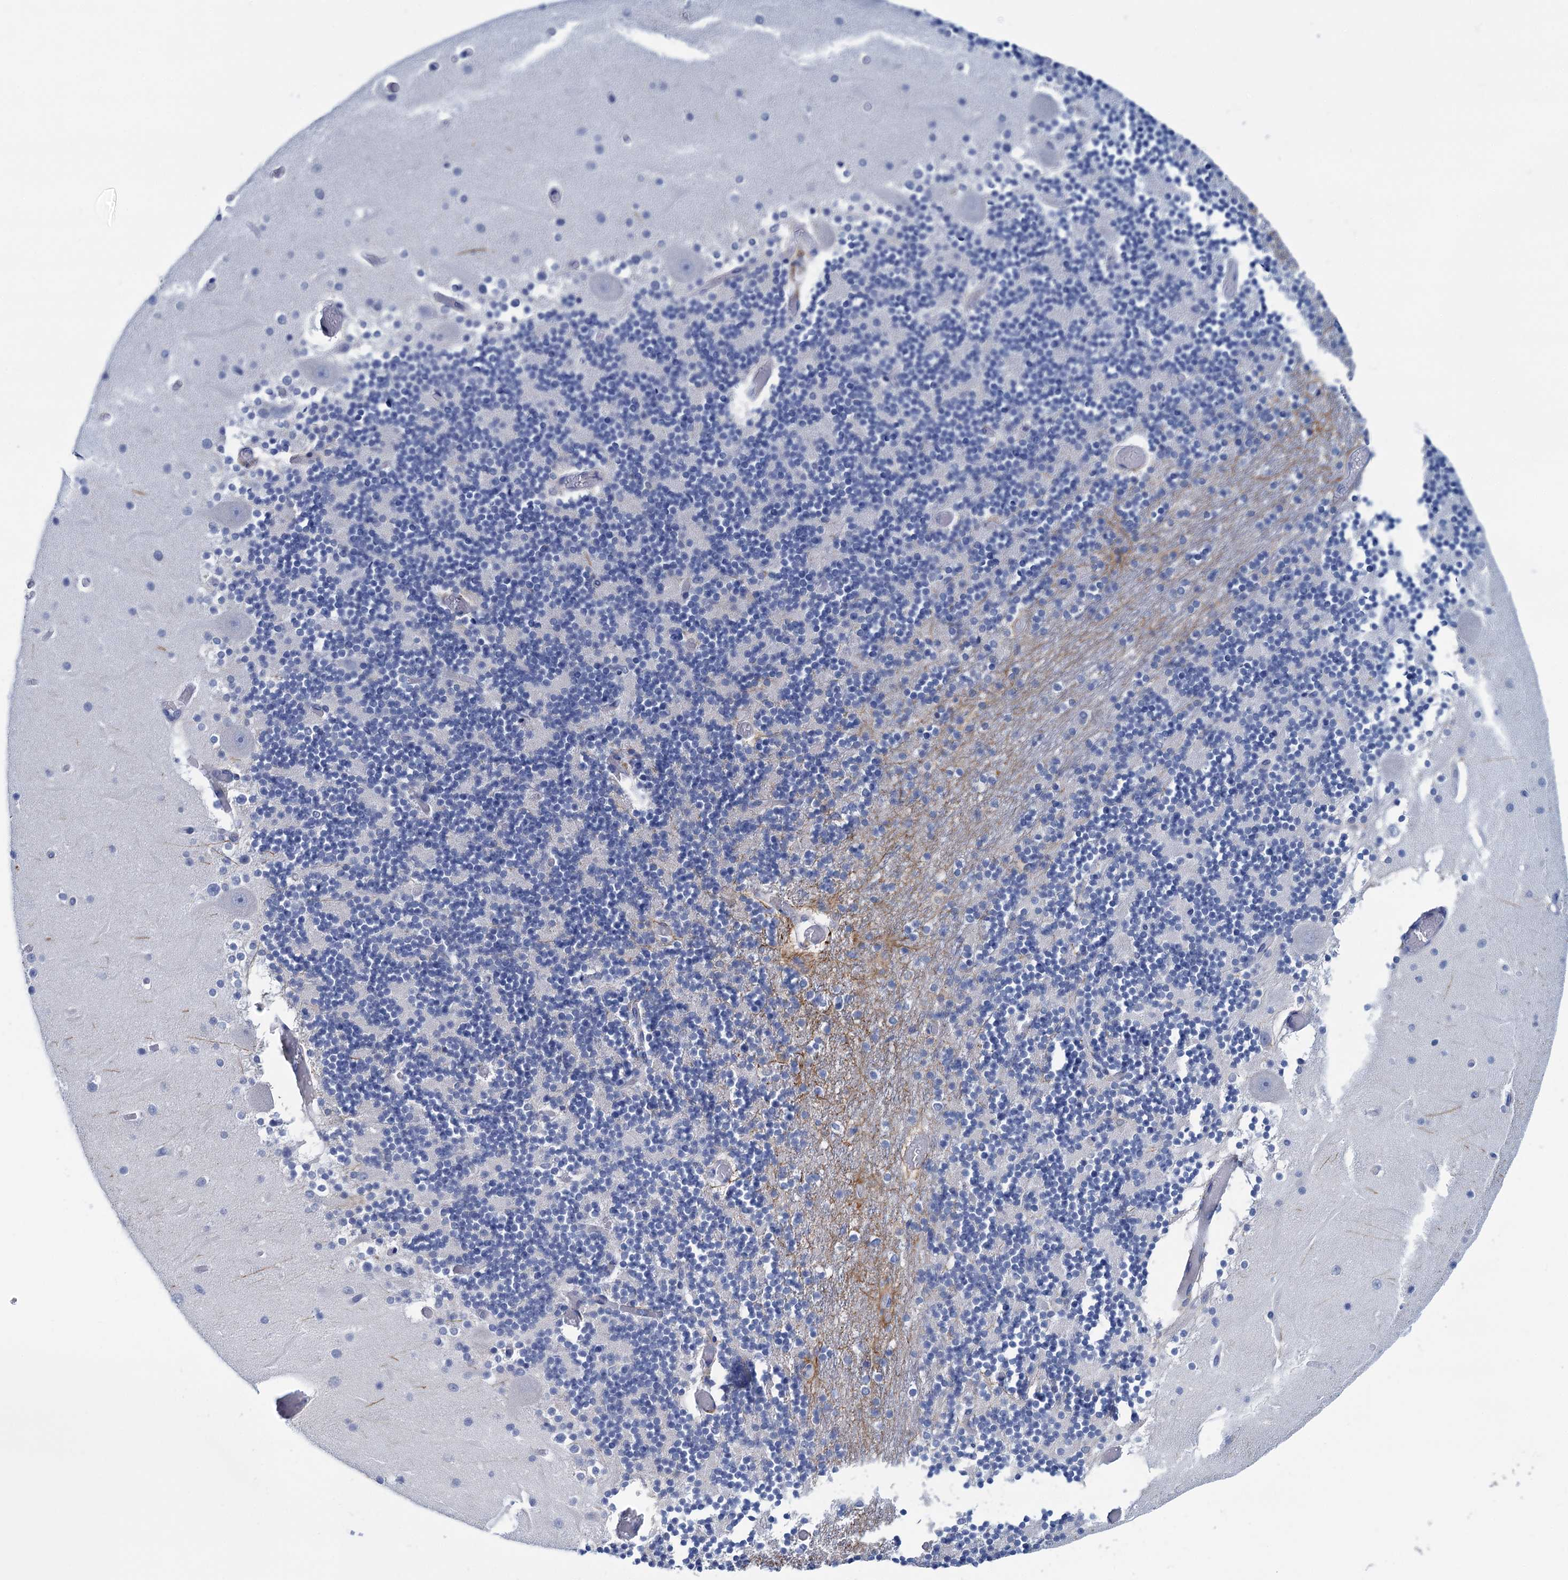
{"staining": {"intensity": "negative", "quantity": "none", "location": "none"}, "tissue": "cerebellum", "cell_type": "Cells in granular layer", "image_type": "normal", "snomed": [{"axis": "morphology", "description": "Normal tissue, NOS"}, {"axis": "topography", "description": "Cerebellum"}], "caption": "IHC histopathology image of benign human cerebellum stained for a protein (brown), which displays no staining in cells in granular layer. Nuclei are stained in blue.", "gene": "MYOZ3", "patient": {"sex": "female", "age": 28}}